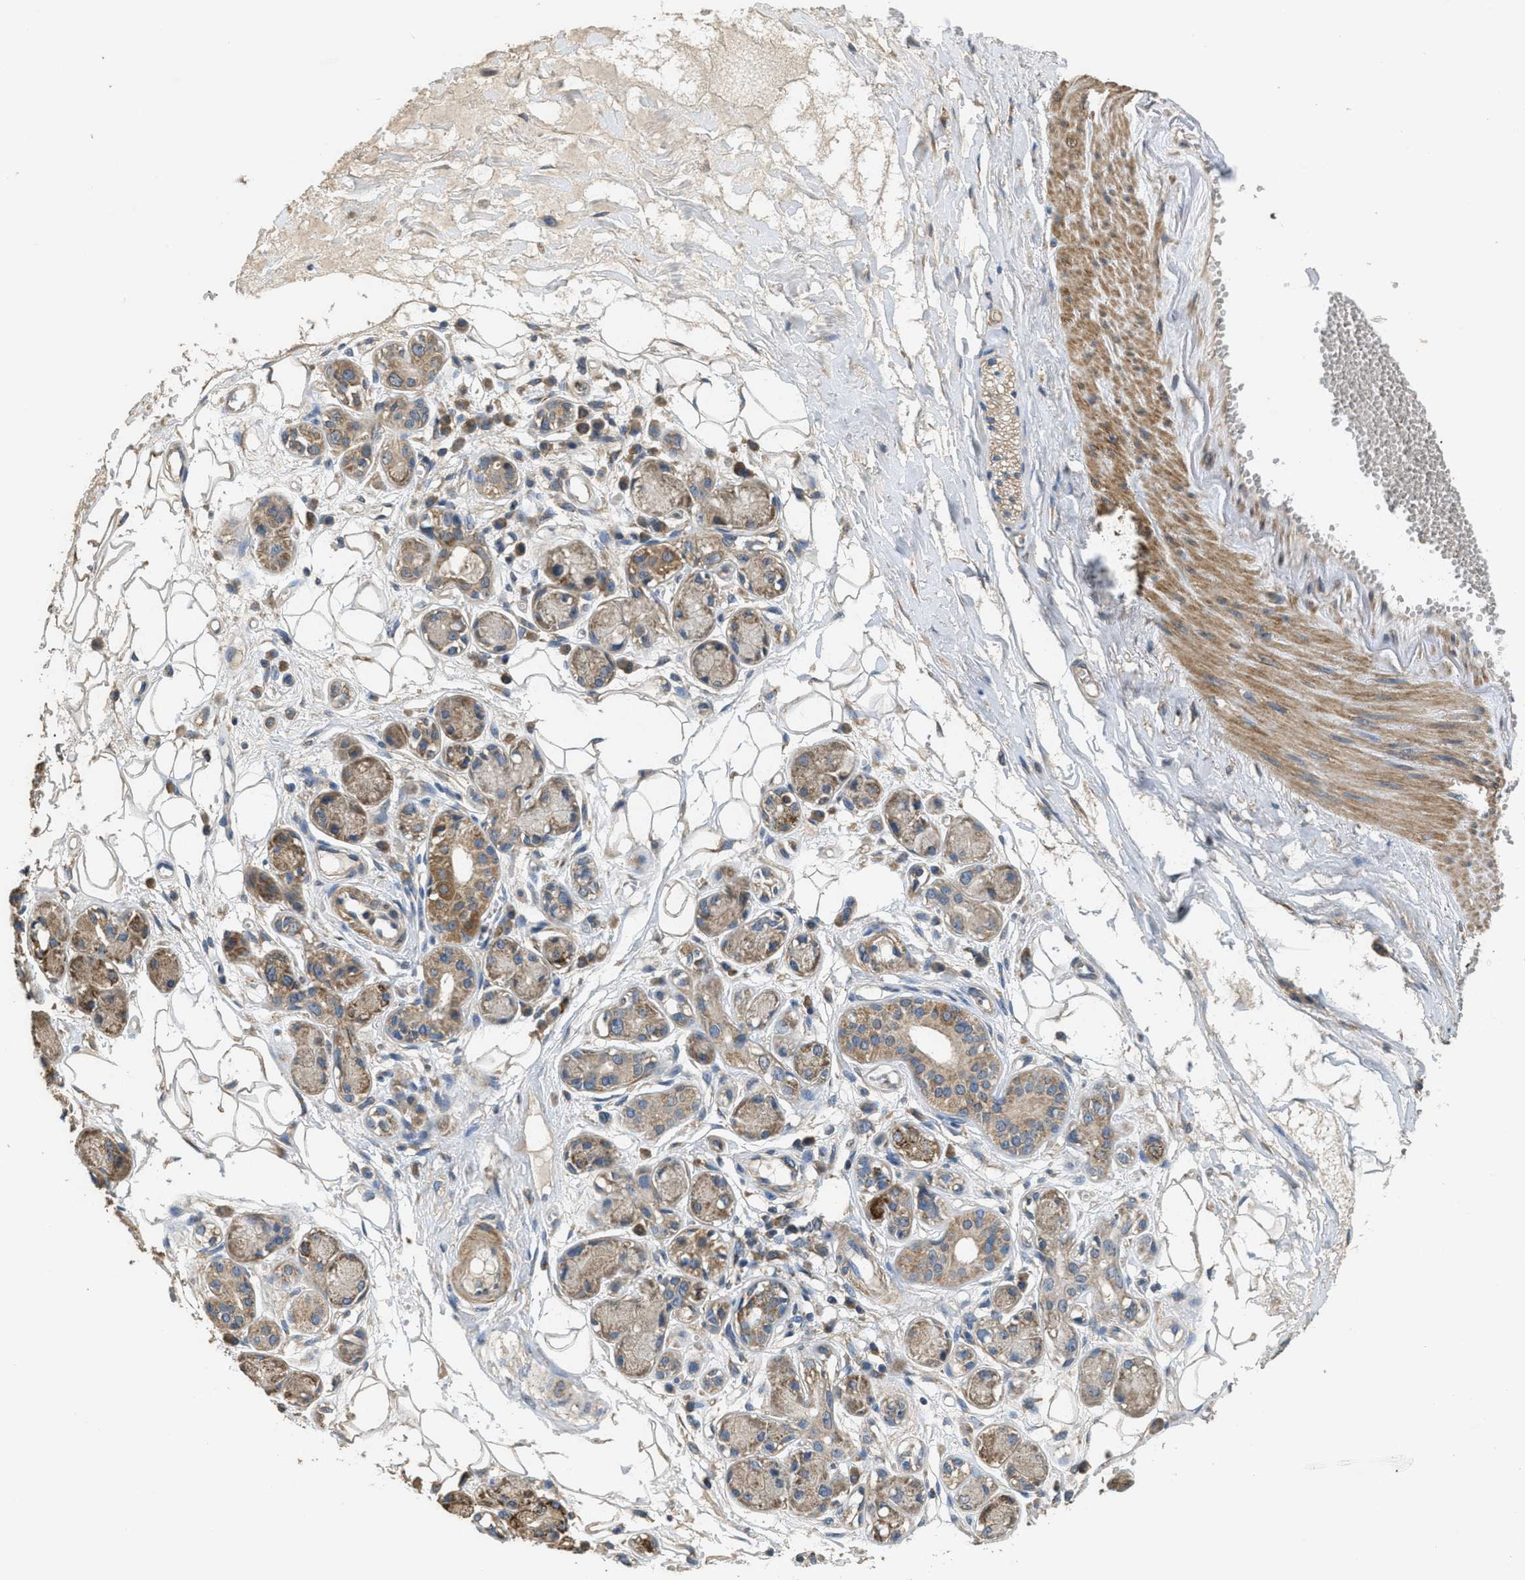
{"staining": {"intensity": "moderate", "quantity": ">75%", "location": "cytoplasmic/membranous"}, "tissue": "adipose tissue", "cell_type": "Adipocytes", "image_type": "normal", "snomed": [{"axis": "morphology", "description": "Normal tissue, NOS"}, {"axis": "morphology", "description": "Inflammation, NOS"}, {"axis": "topography", "description": "Salivary gland"}, {"axis": "topography", "description": "Peripheral nerve tissue"}], "caption": "Protein analysis of normal adipose tissue displays moderate cytoplasmic/membranous staining in approximately >75% of adipocytes.", "gene": "THBS2", "patient": {"sex": "female", "age": 75}}